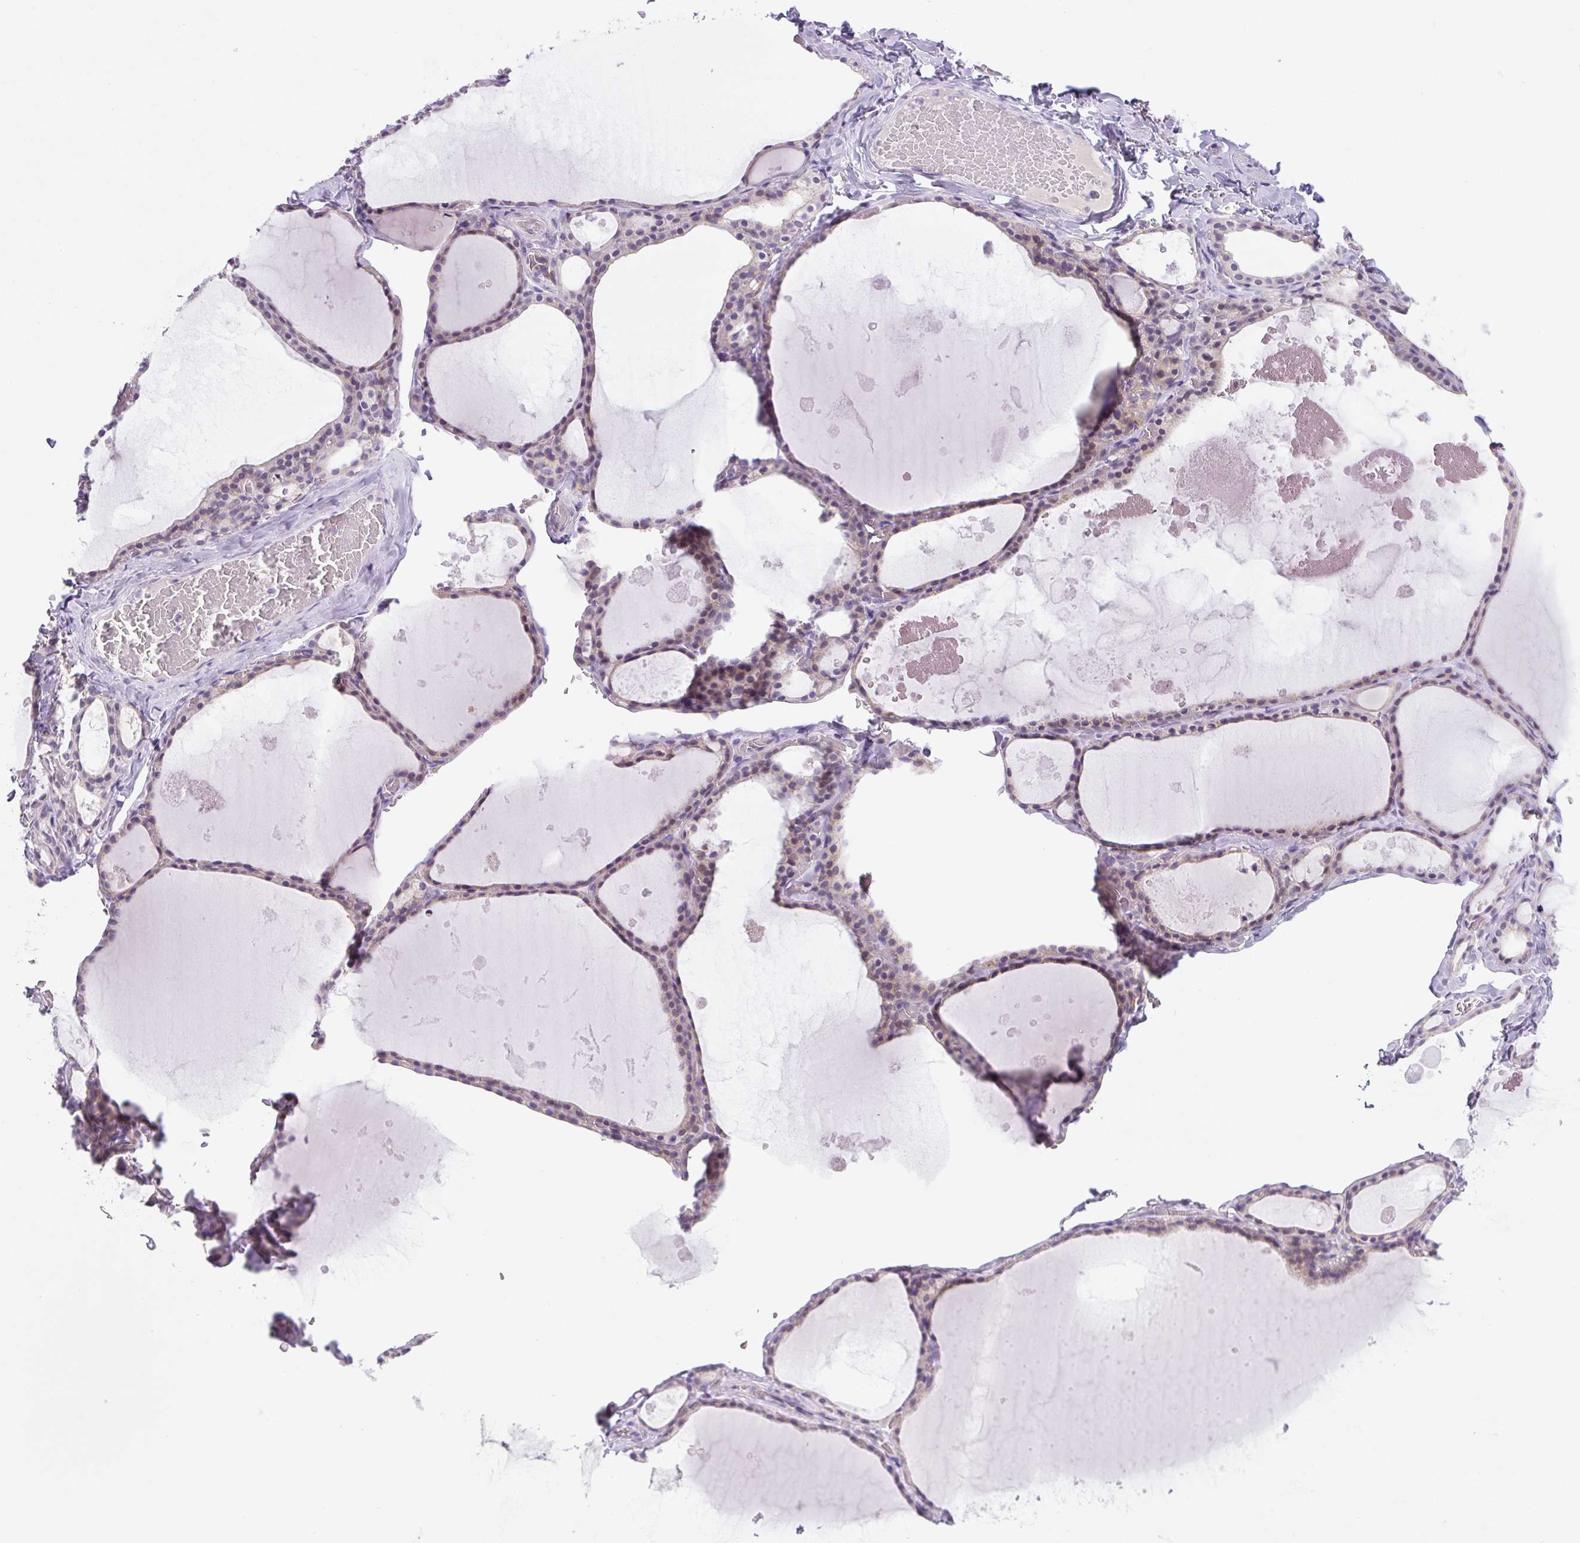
{"staining": {"intensity": "moderate", "quantity": "25%-75%", "location": "cytoplasmic/membranous"}, "tissue": "thyroid gland", "cell_type": "Glandular cells", "image_type": "normal", "snomed": [{"axis": "morphology", "description": "Normal tissue, NOS"}, {"axis": "topography", "description": "Thyroid gland"}], "caption": "A brown stain shows moderate cytoplasmic/membranous staining of a protein in glandular cells of benign thyroid gland.", "gene": "ADAMTS19", "patient": {"sex": "male", "age": 56}}